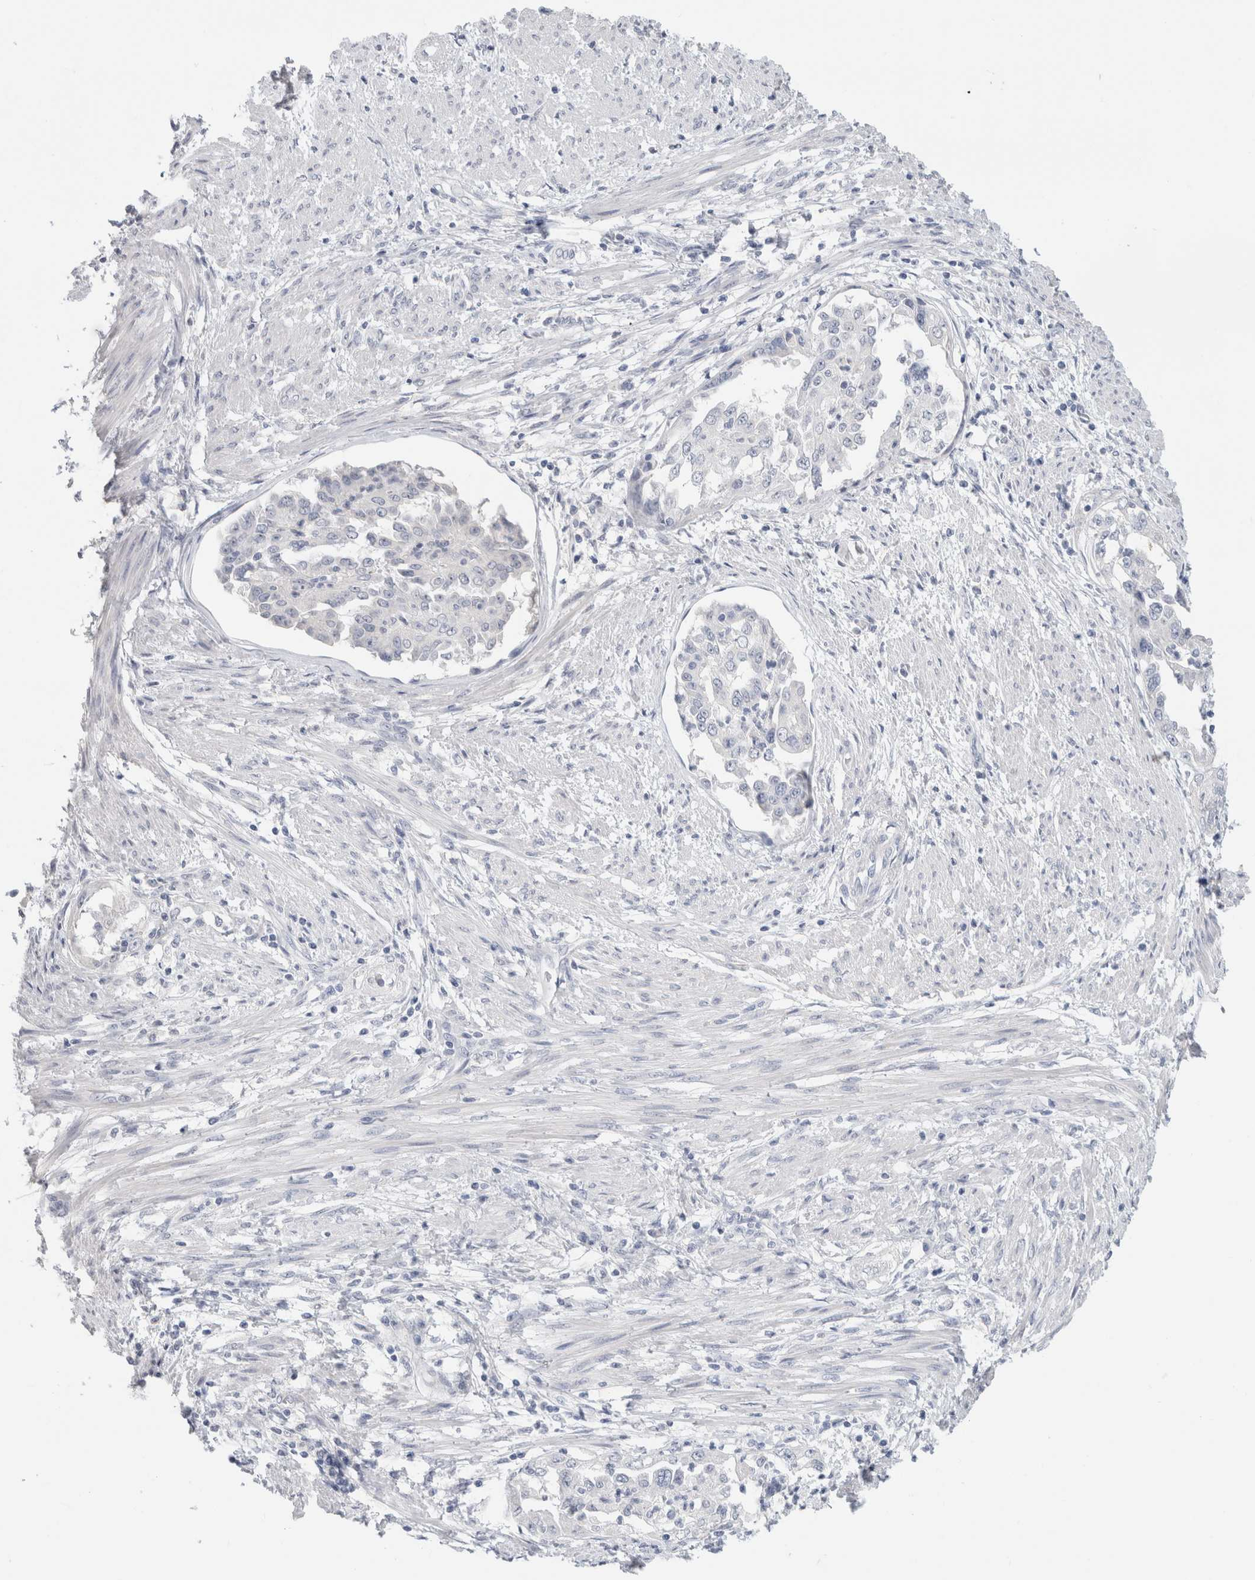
{"staining": {"intensity": "negative", "quantity": "none", "location": "none"}, "tissue": "endometrial cancer", "cell_type": "Tumor cells", "image_type": "cancer", "snomed": [{"axis": "morphology", "description": "Adenocarcinoma, NOS"}, {"axis": "topography", "description": "Endometrium"}], "caption": "Endometrial cancer was stained to show a protein in brown. There is no significant expression in tumor cells.", "gene": "BCAN", "patient": {"sex": "female", "age": 85}}